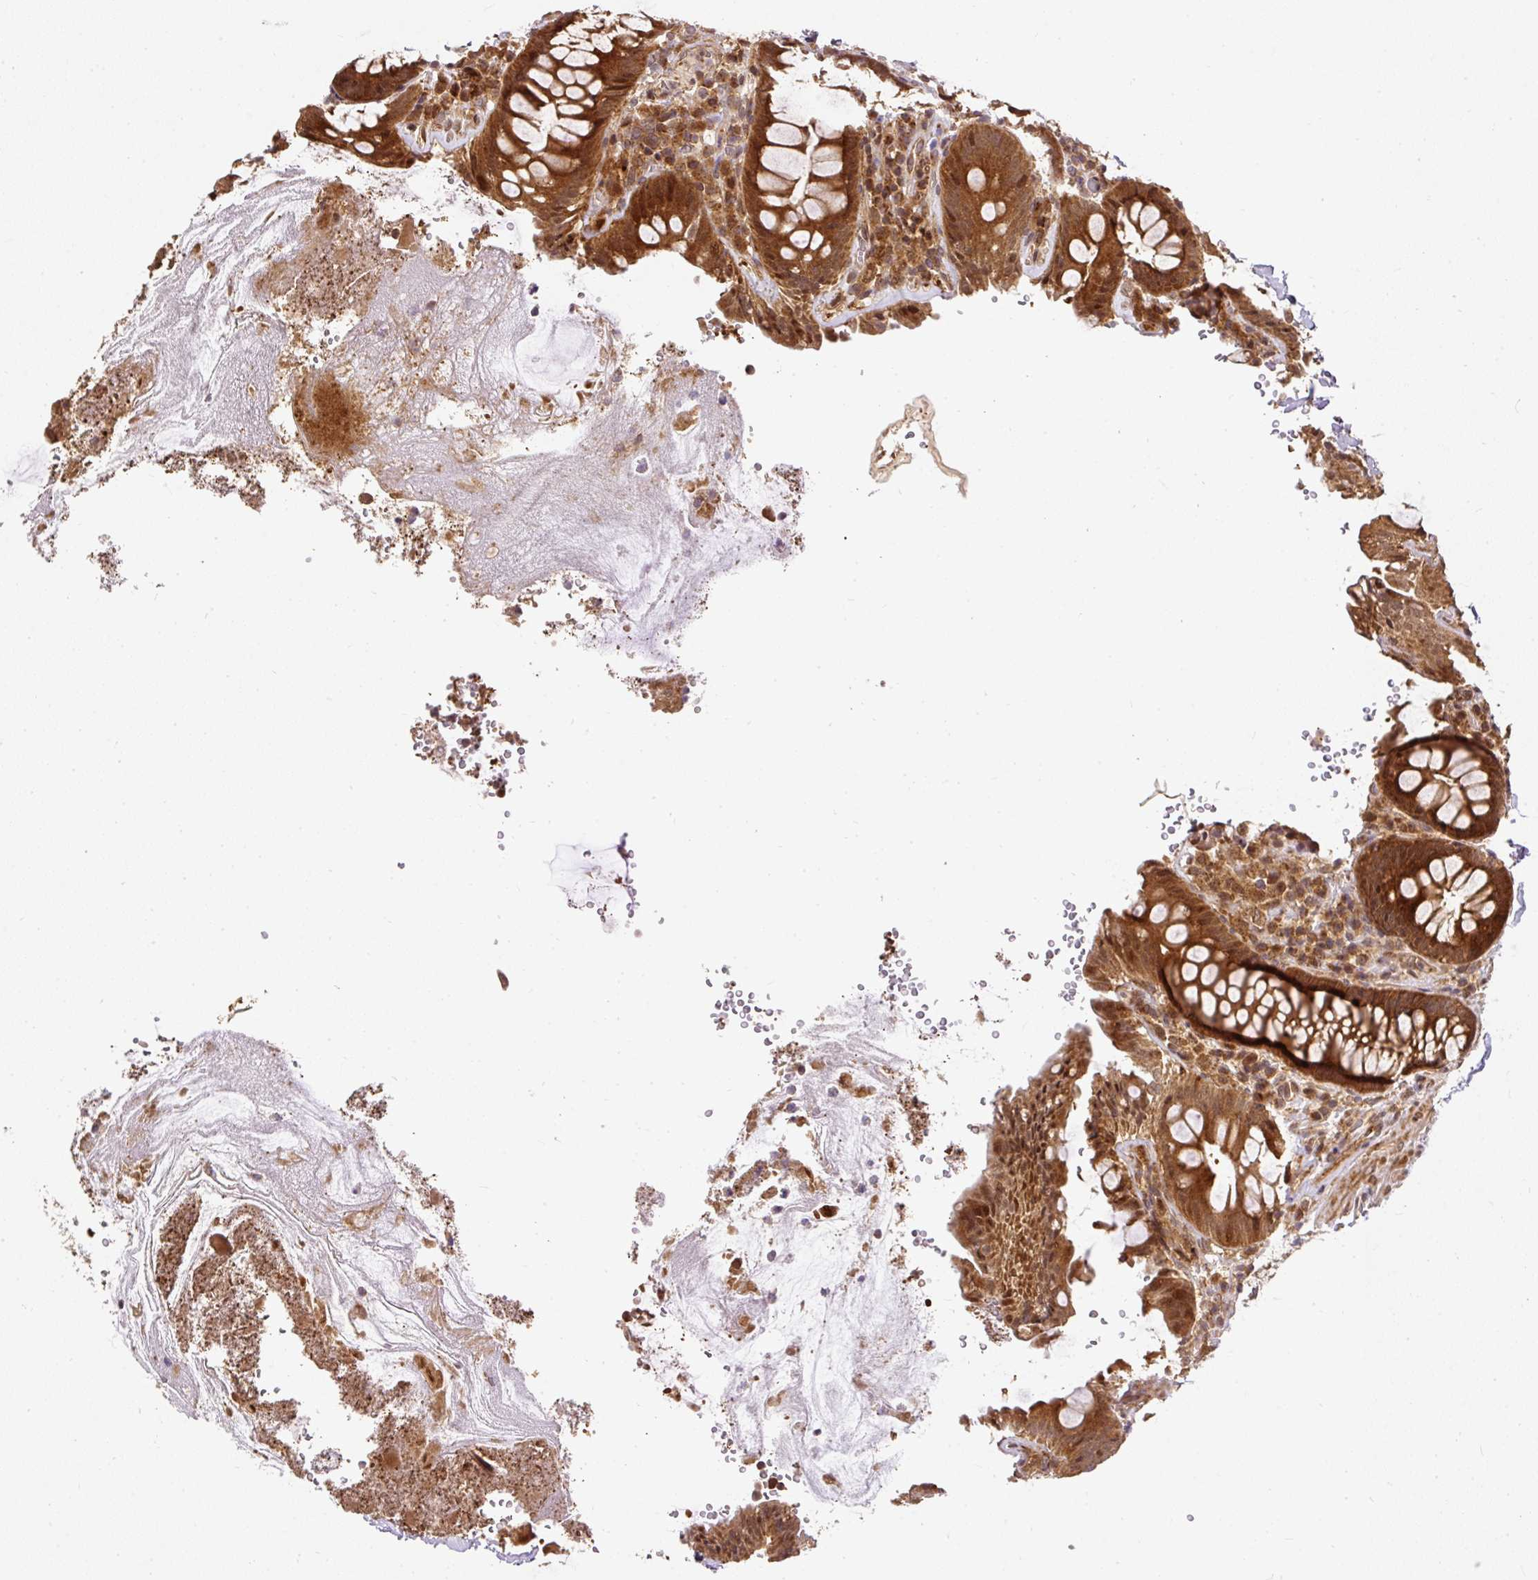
{"staining": {"intensity": "moderate", "quantity": ">75%", "location": "cytoplasmic/membranous"}, "tissue": "colon", "cell_type": "Endothelial cells", "image_type": "normal", "snomed": [{"axis": "morphology", "description": "Normal tissue, NOS"}, {"axis": "topography", "description": "Colon"}], "caption": "Immunohistochemistry staining of unremarkable colon, which exhibits medium levels of moderate cytoplasmic/membranous expression in approximately >75% of endothelial cells indicating moderate cytoplasmic/membranous protein positivity. The staining was performed using DAB (3,3'-diaminobenzidine) (brown) for protein detection and nuclei were counterstained in hematoxylin (blue).", "gene": "PSMD1", "patient": {"sex": "male", "age": 84}}